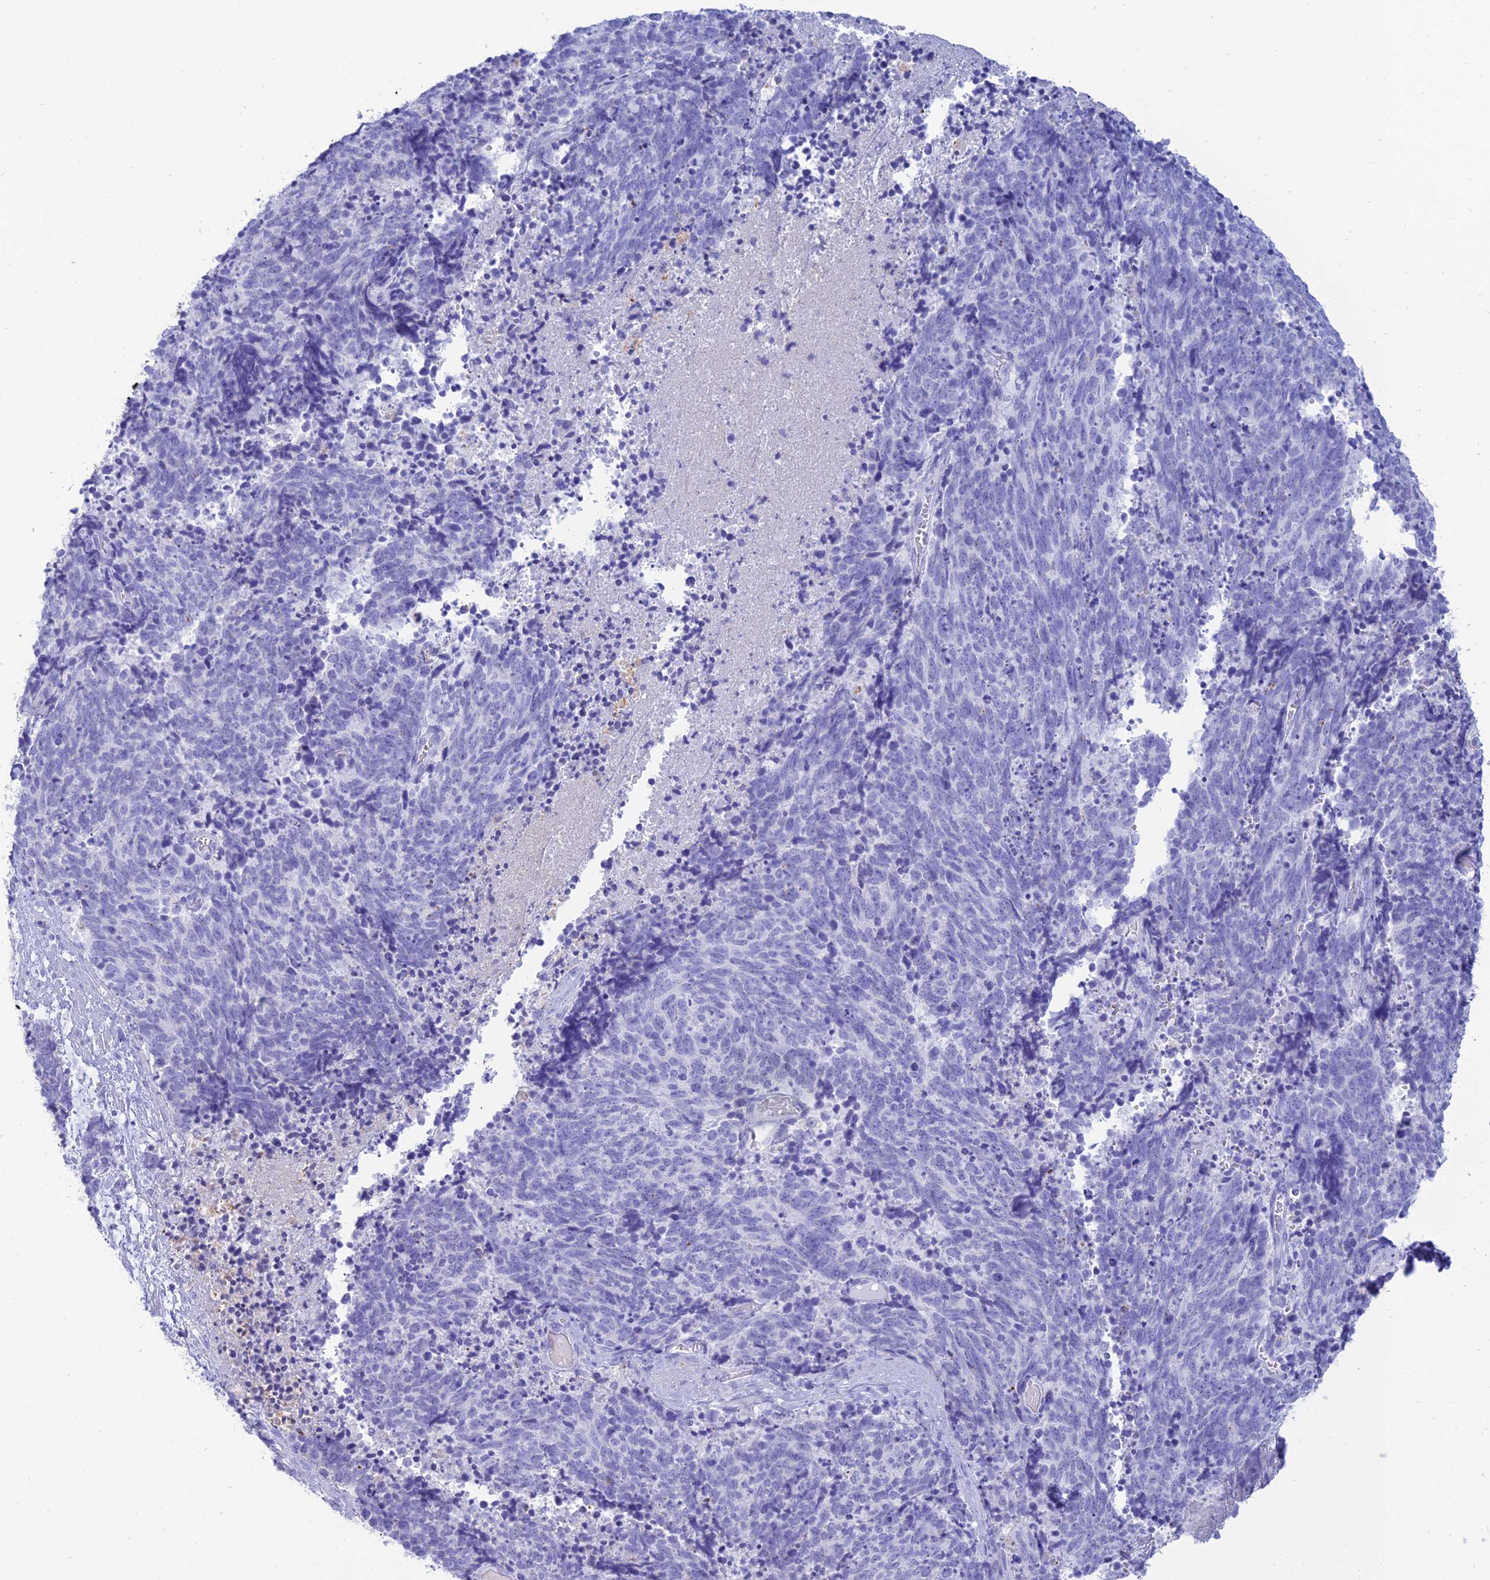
{"staining": {"intensity": "negative", "quantity": "none", "location": "none"}, "tissue": "cervical cancer", "cell_type": "Tumor cells", "image_type": "cancer", "snomed": [{"axis": "morphology", "description": "Squamous cell carcinoma, NOS"}, {"axis": "topography", "description": "Cervix"}], "caption": "Human cervical squamous cell carcinoma stained for a protein using immunohistochemistry (IHC) exhibits no expression in tumor cells.", "gene": "MAL2", "patient": {"sex": "female", "age": 29}}